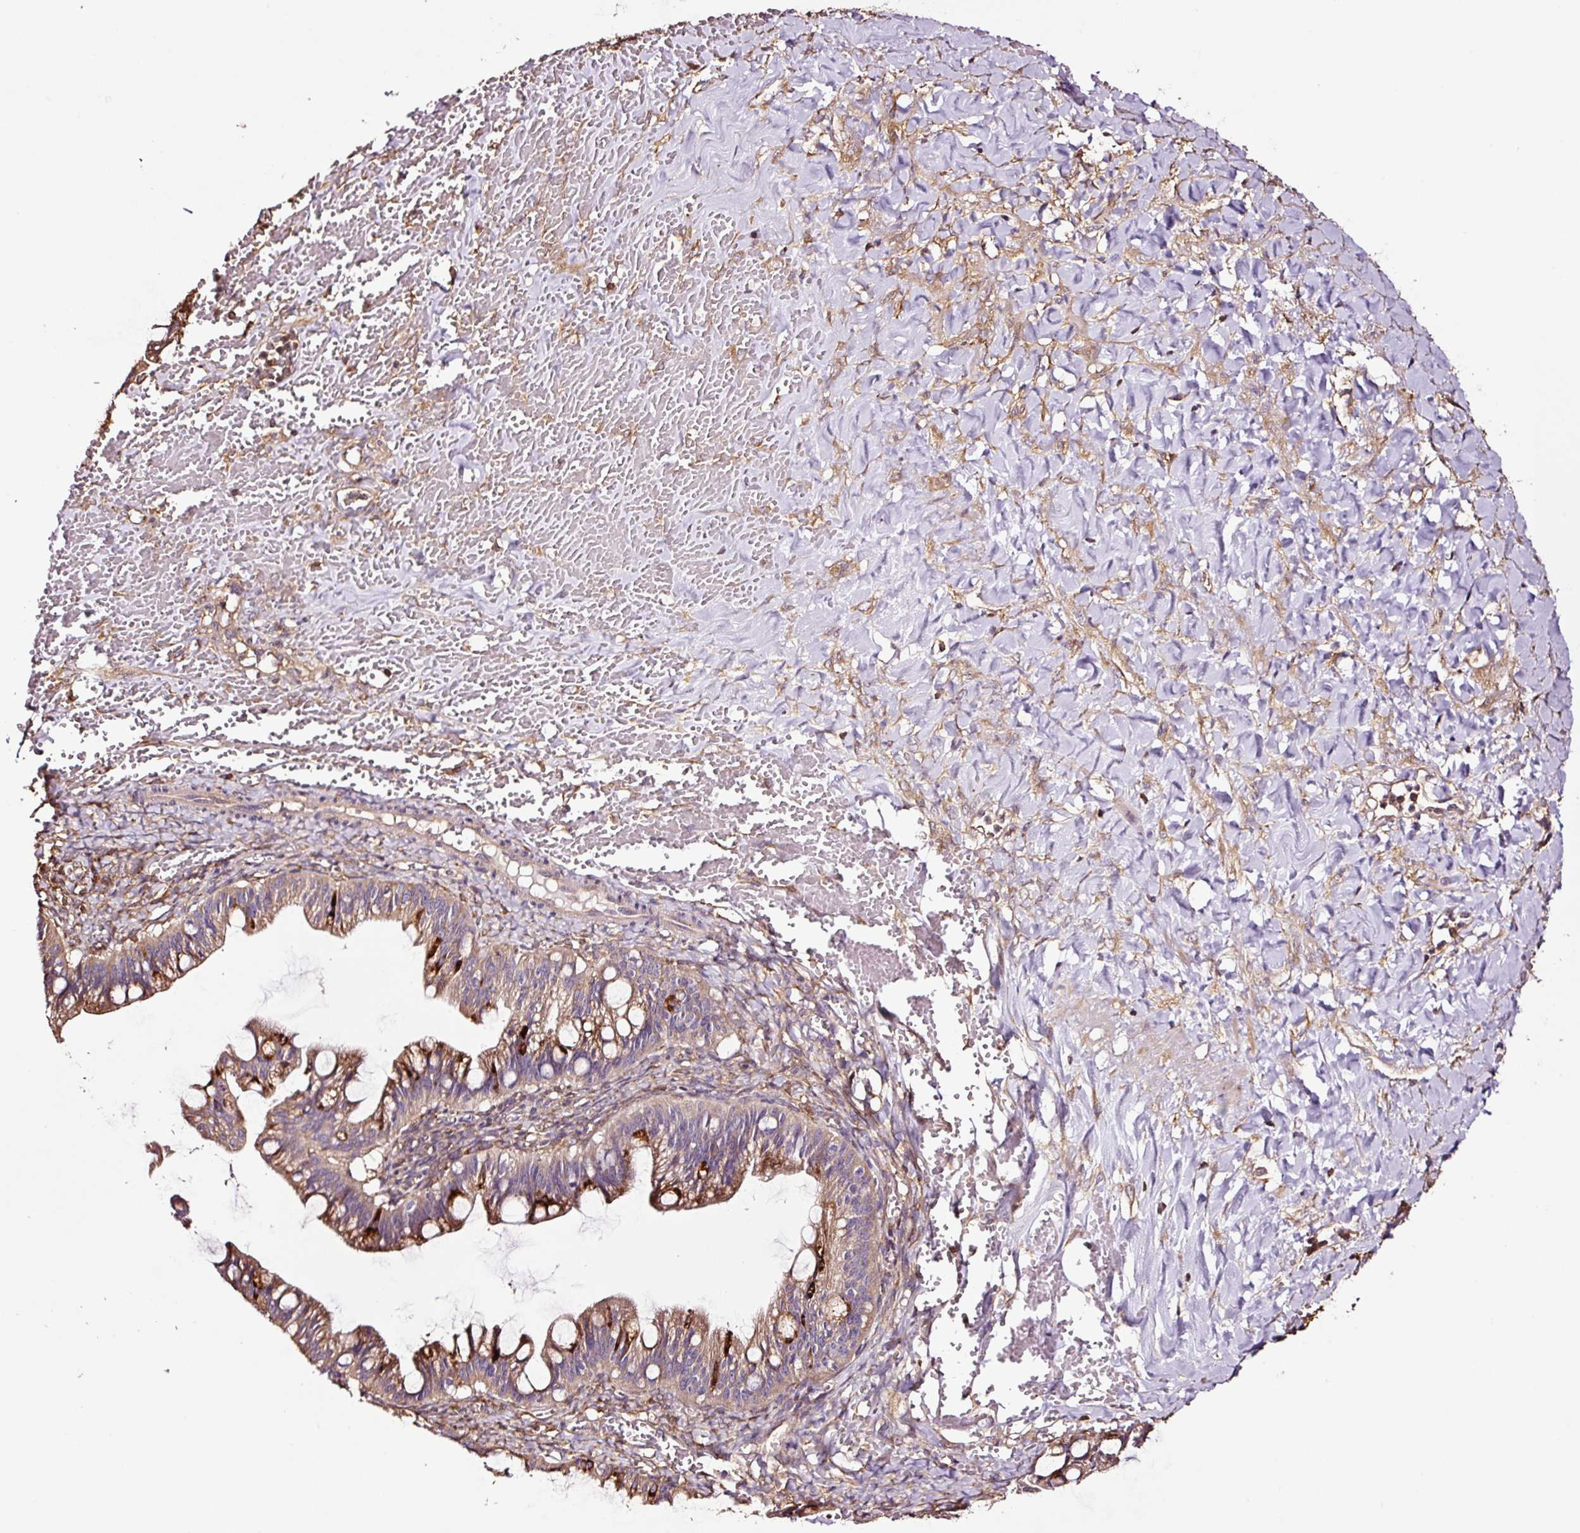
{"staining": {"intensity": "moderate", "quantity": "25%-75%", "location": "cytoplasmic/membranous"}, "tissue": "ovarian cancer", "cell_type": "Tumor cells", "image_type": "cancer", "snomed": [{"axis": "morphology", "description": "Cystadenocarcinoma, mucinous, NOS"}, {"axis": "topography", "description": "Ovary"}], "caption": "High-magnification brightfield microscopy of mucinous cystadenocarcinoma (ovarian) stained with DAB (brown) and counterstained with hematoxylin (blue). tumor cells exhibit moderate cytoplasmic/membranous positivity is appreciated in approximately25%-75% of cells.", "gene": "METAP1", "patient": {"sex": "female", "age": 73}}